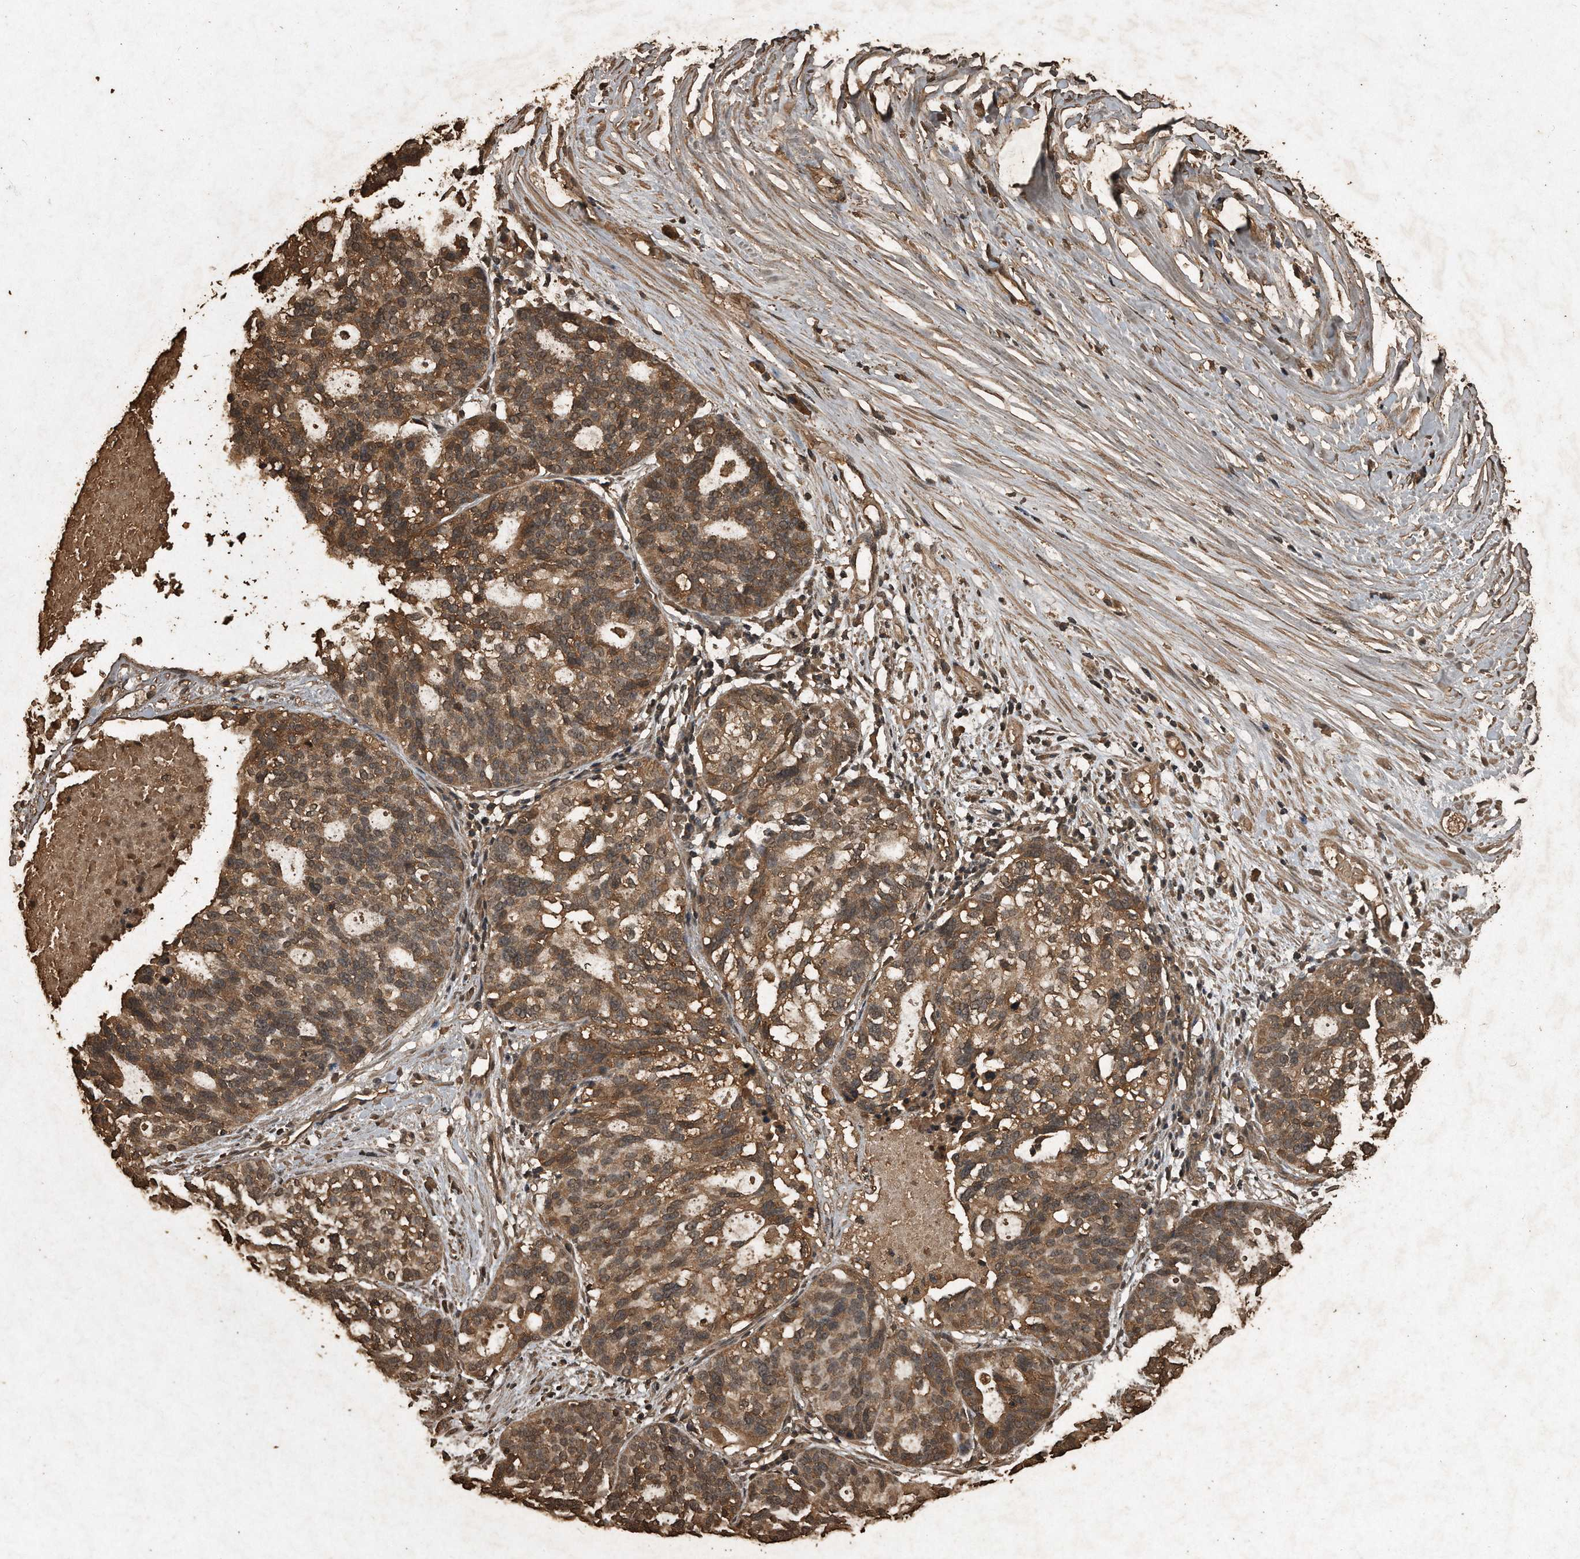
{"staining": {"intensity": "moderate", "quantity": ">75%", "location": "cytoplasmic/membranous"}, "tissue": "ovarian cancer", "cell_type": "Tumor cells", "image_type": "cancer", "snomed": [{"axis": "morphology", "description": "Cystadenocarcinoma, serous, NOS"}, {"axis": "topography", "description": "Ovary"}], "caption": "There is medium levels of moderate cytoplasmic/membranous staining in tumor cells of ovarian cancer (serous cystadenocarcinoma), as demonstrated by immunohistochemical staining (brown color).", "gene": "CFLAR", "patient": {"sex": "female", "age": 59}}